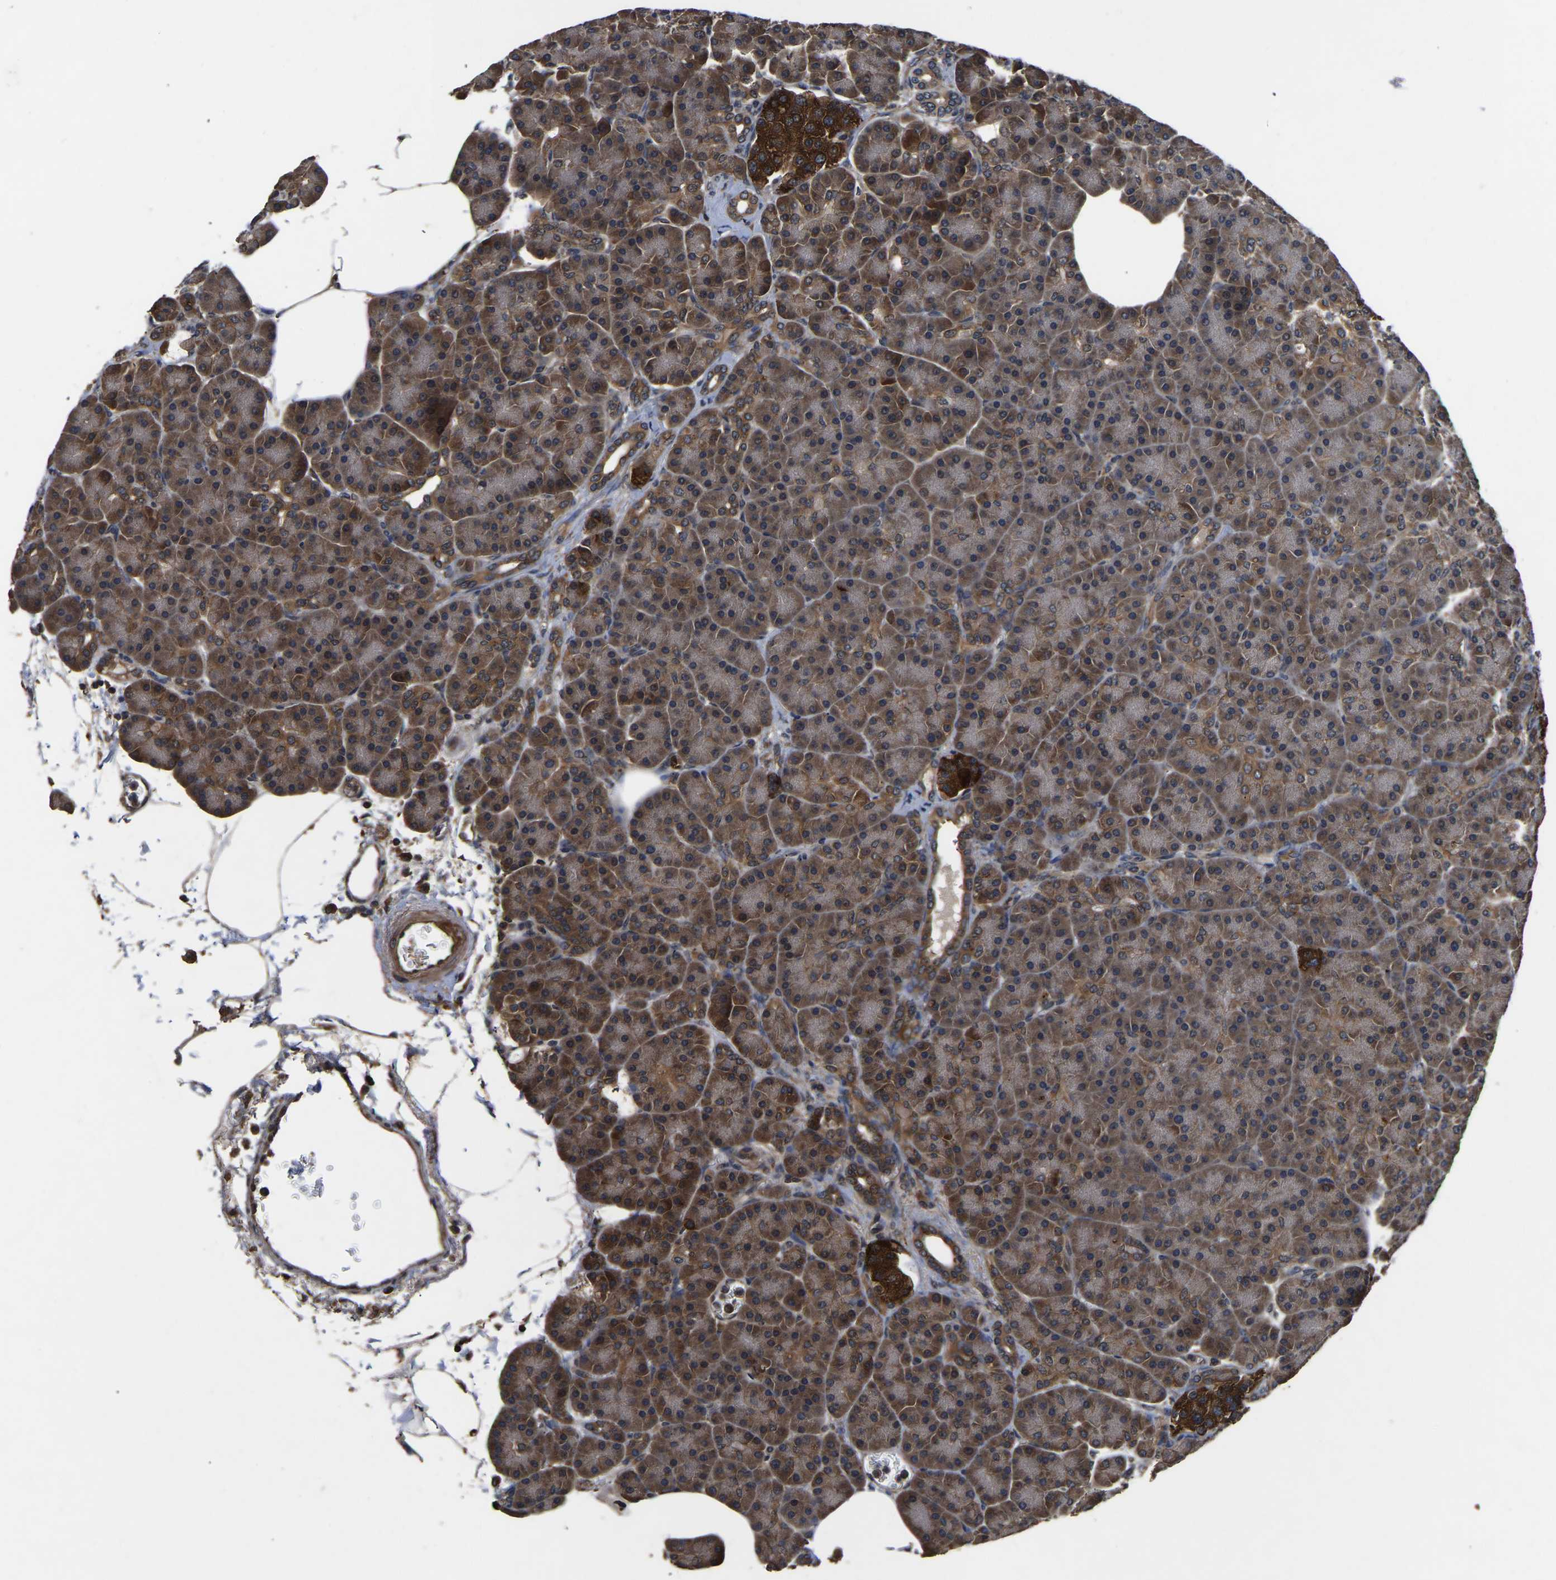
{"staining": {"intensity": "moderate", "quantity": "25%-75%", "location": "cytoplasmic/membranous"}, "tissue": "pancreas", "cell_type": "Exocrine glandular cells", "image_type": "normal", "snomed": [{"axis": "morphology", "description": "Normal tissue, NOS"}, {"axis": "topography", "description": "Pancreas"}], "caption": "This histopathology image shows benign pancreas stained with immunohistochemistry to label a protein in brown. The cytoplasmic/membranous of exocrine glandular cells show moderate positivity for the protein. Nuclei are counter-stained blue.", "gene": "CRYZL1", "patient": {"sex": "female", "age": 70}}